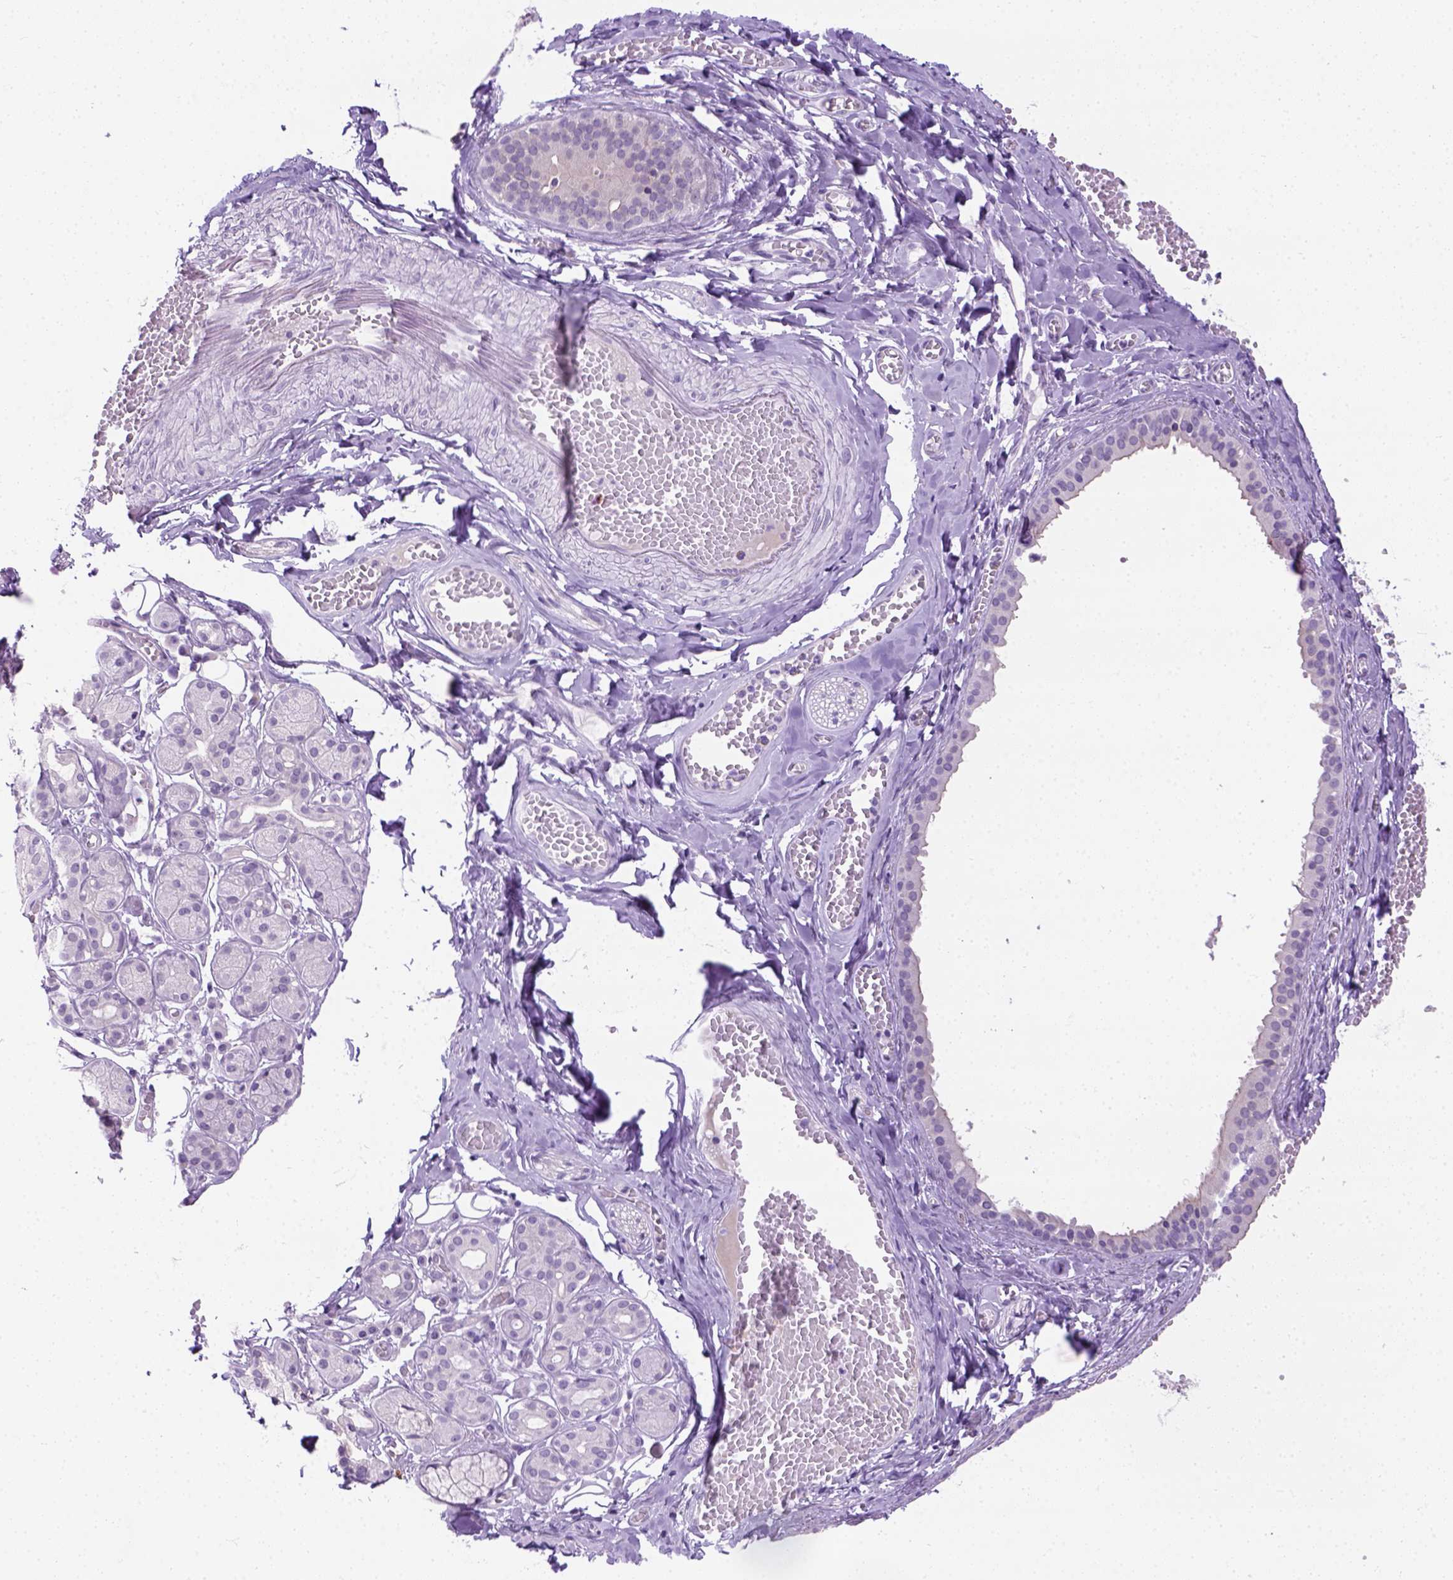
{"staining": {"intensity": "negative", "quantity": "none", "location": "none"}, "tissue": "salivary gland", "cell_type": "Glandular cells", "image_type": "normal", "snomed": [{"axis": "morphology", "description": "Normal tissue, NOS"}, {"axis": "topography", "description": "Salivary gland"}, {"axis": "topography", "description": "Peripheral nerve tissue"}], "caption": "Human salivary gland stained for a protein using immunohistochemistry displays no staining in glandular cells.", "gene": "FAM184B", "patient": {"sex": "male", "age": 71}}